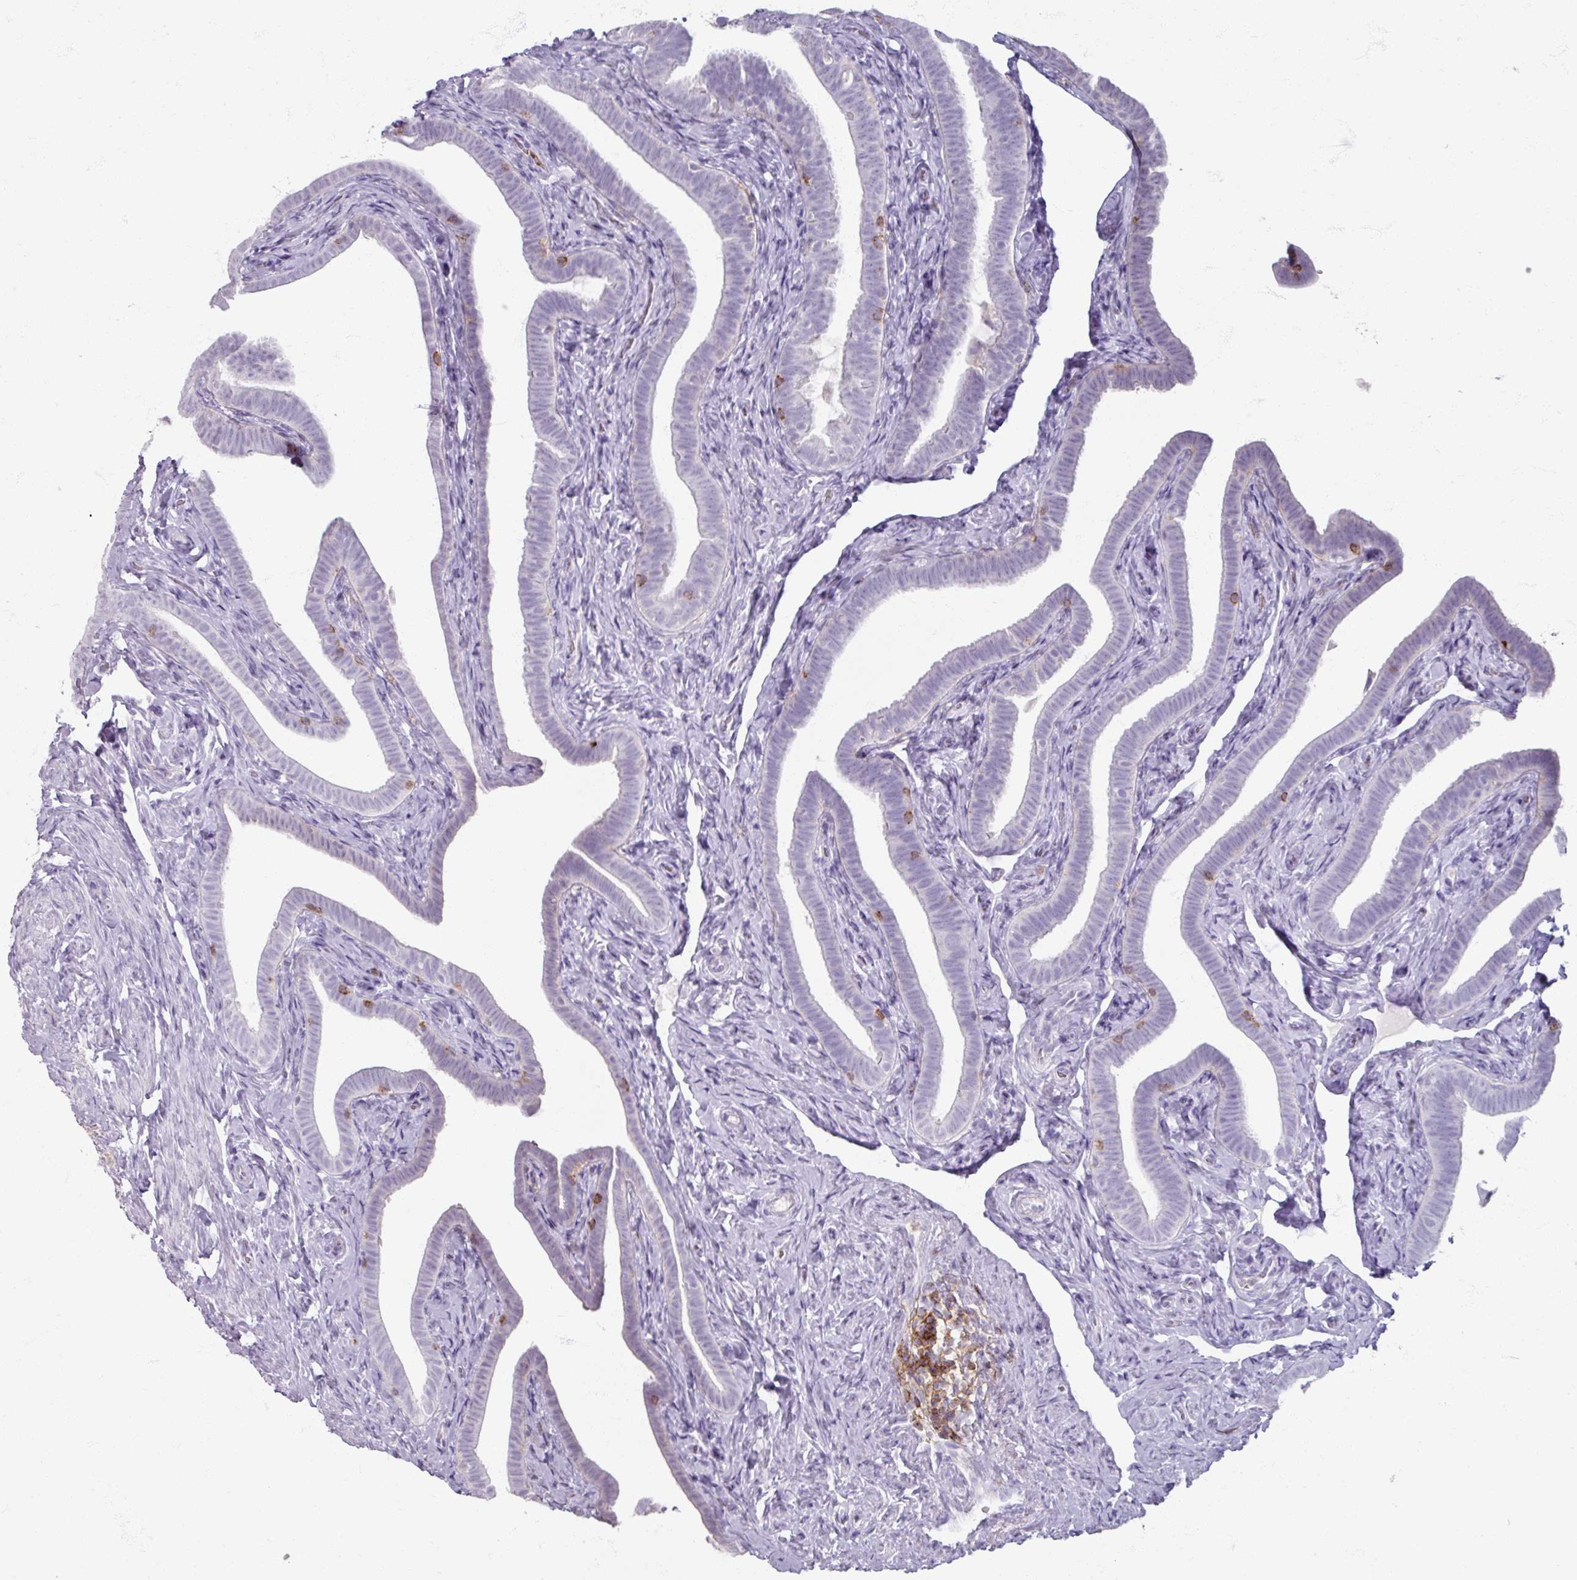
{"staining": {"intensity": "negative", "quantity": "none", "location": "none"}, "tissue": "fallopian tube", "cell_type": "Glandular cells", "image_type": "normal", "snomed": [{"axis": "morphology", "description": "Normal tissue, NOS"}, {"axis": "topography", "description": "Fallopian tube"}], "caption": "The histopathology image demonstrates no significant expression in glandular cells of fallopian tube.", "gene": "PTPRC", "patient": {"sex": "female", "age": 69}}